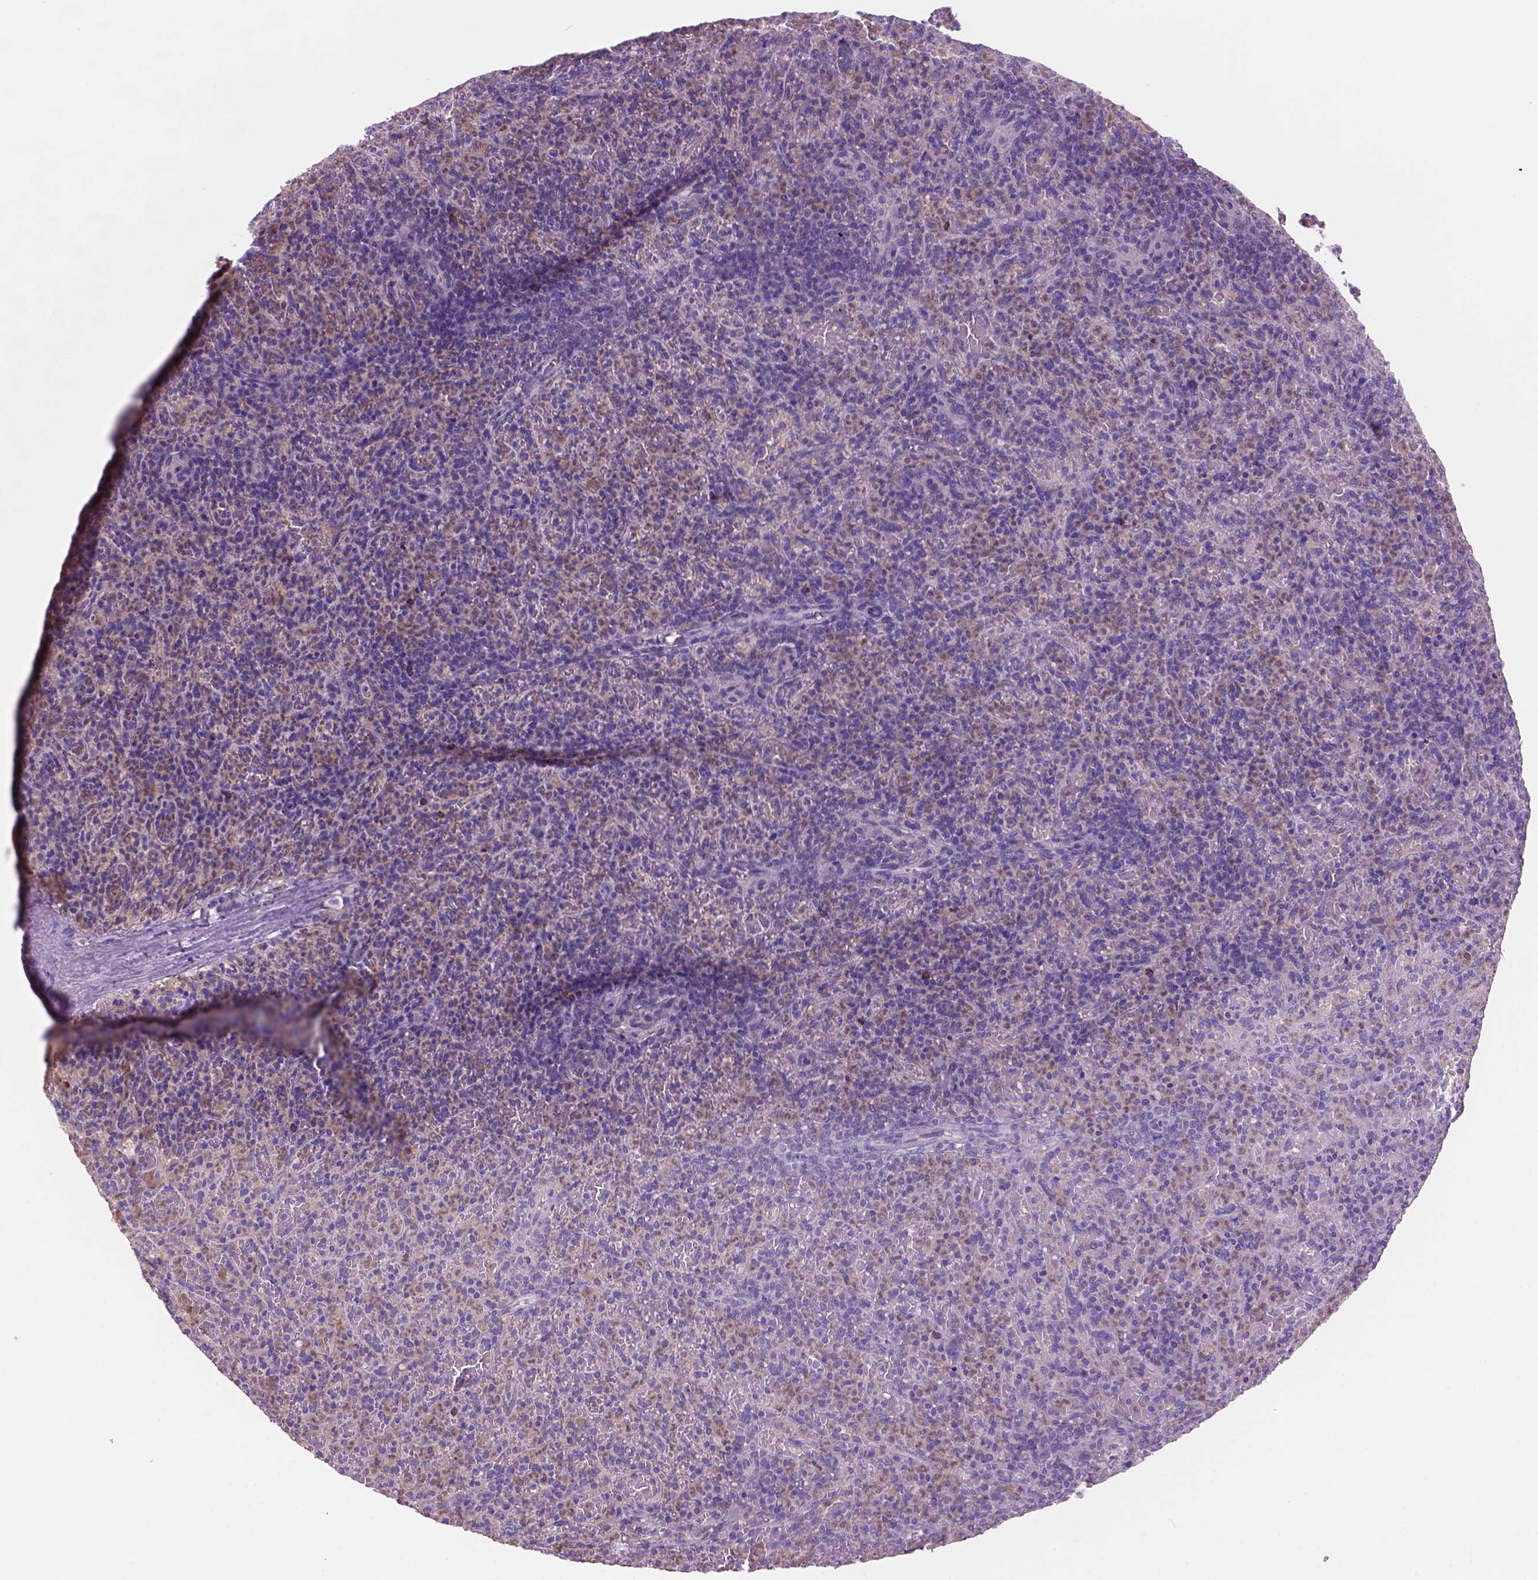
{"staining": {"intensity": "moderate", "quantity": "<25%", "location": "cytoplasmic/membranous"}, "tissue": "spleen", "cell_type": "Cells in red pulp", "image_type": "normal", "snomed": [{"axis": "morphology", "description": "Normal tissue, NOS"}, {"axis": "topography", "description": "Spleen"}], "caption": "Benign spleen exhibits moderate cytoplasmic/membranous staining in approximately <25% of cells in red pulp.", "gene": "CD84", "patient": {"sex": "female", "age": 74}}